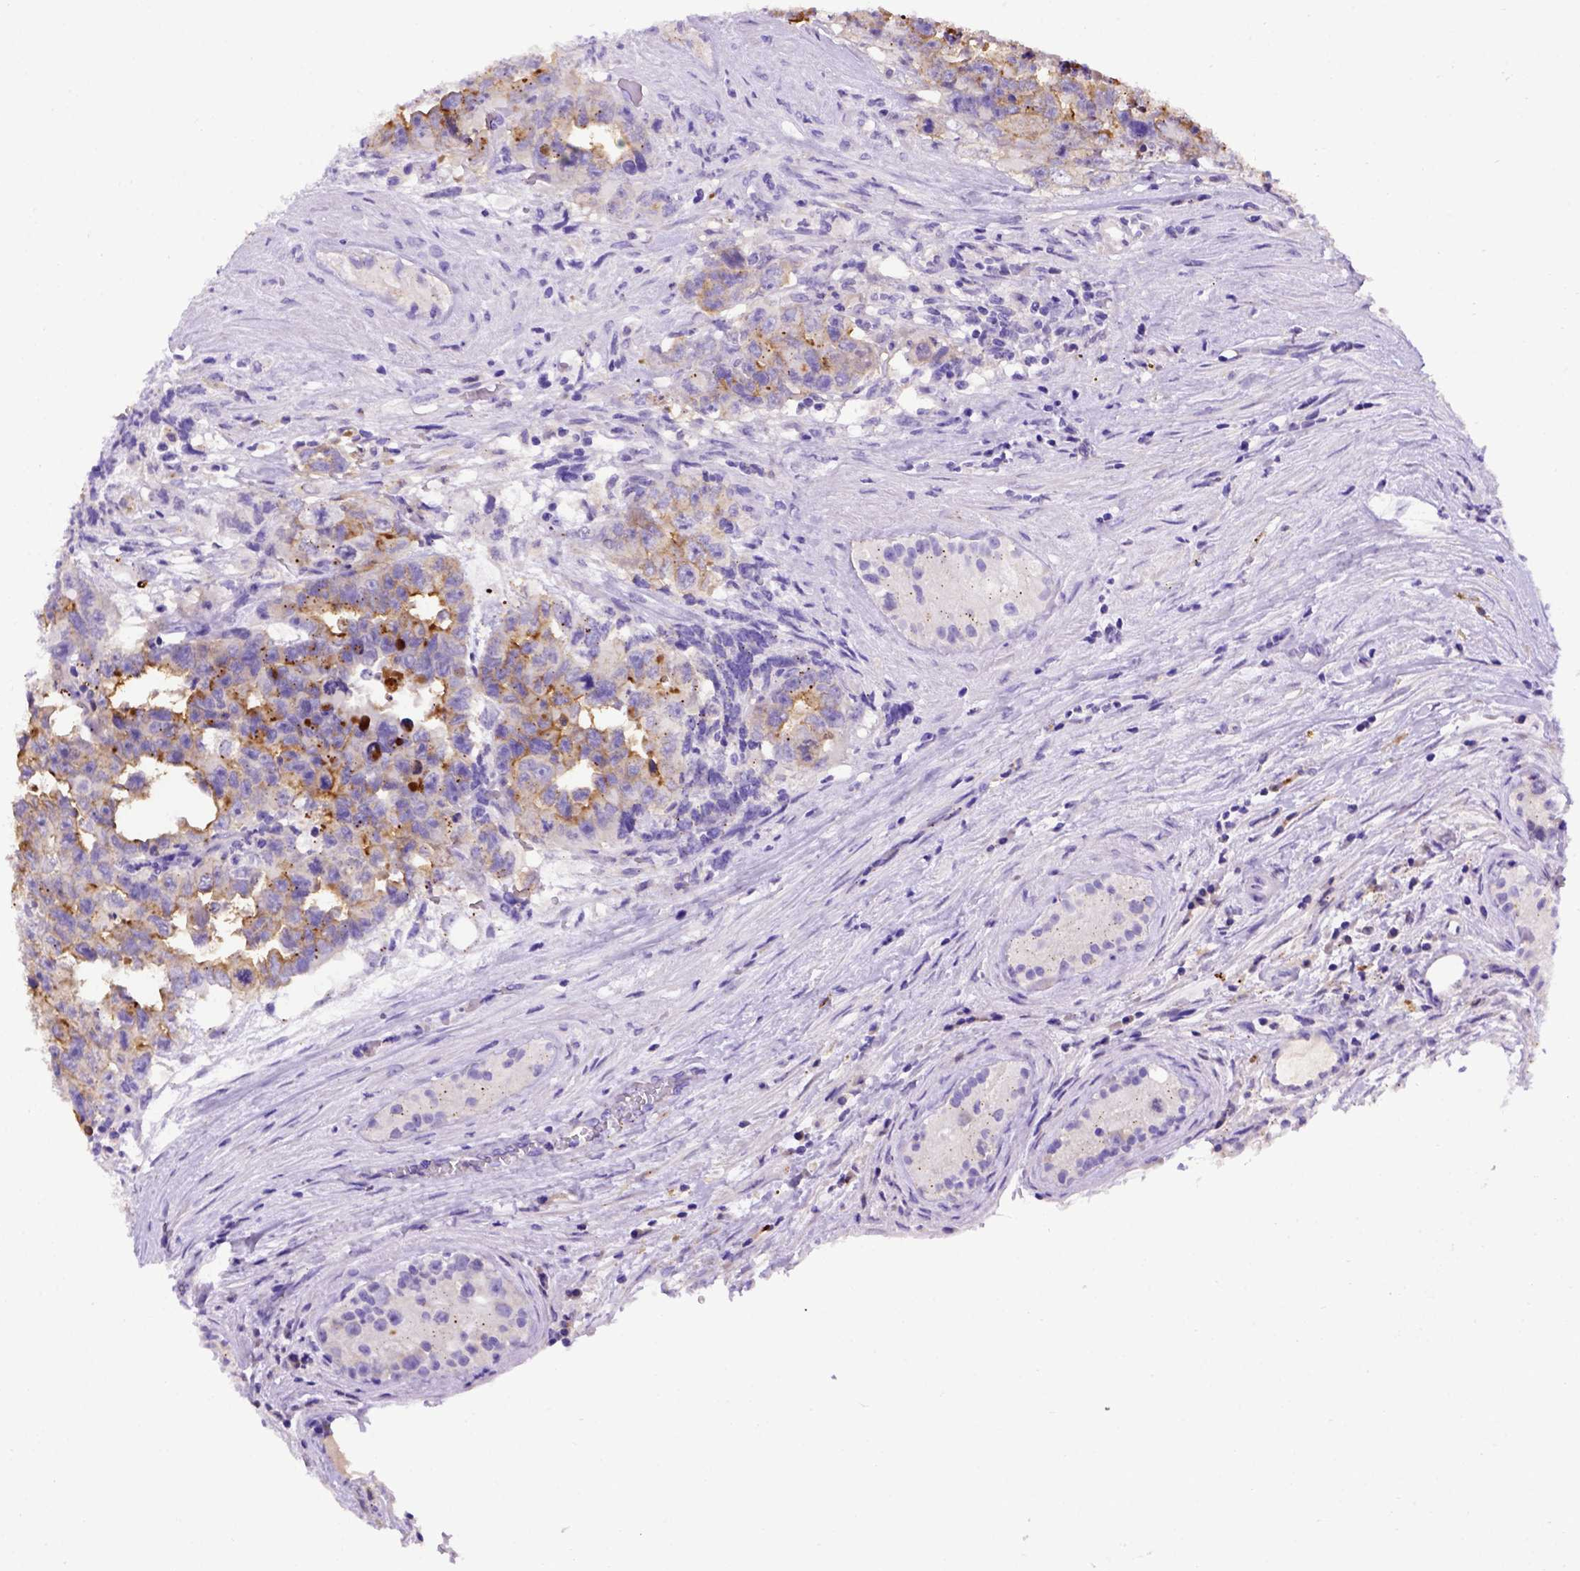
{"staining": {"intensity": "negative", "quantity": "none", "location": "none"}, "tissue": "testis cancer", "cell_type": "Tumor cells", "image_type": "cancer", "snomed": [{"axis": "morphology", "description": "Carcinoma, Embryonal, NOS"}, {"axis": "topography", "description": "Testis"}], "caption": "Histopathology image shows no protein positivity in tumor cells of embryonal carcinoma (testis) tissue.", "gene": "ADAM12", "patient": {"sex": "male", "age": 24}}